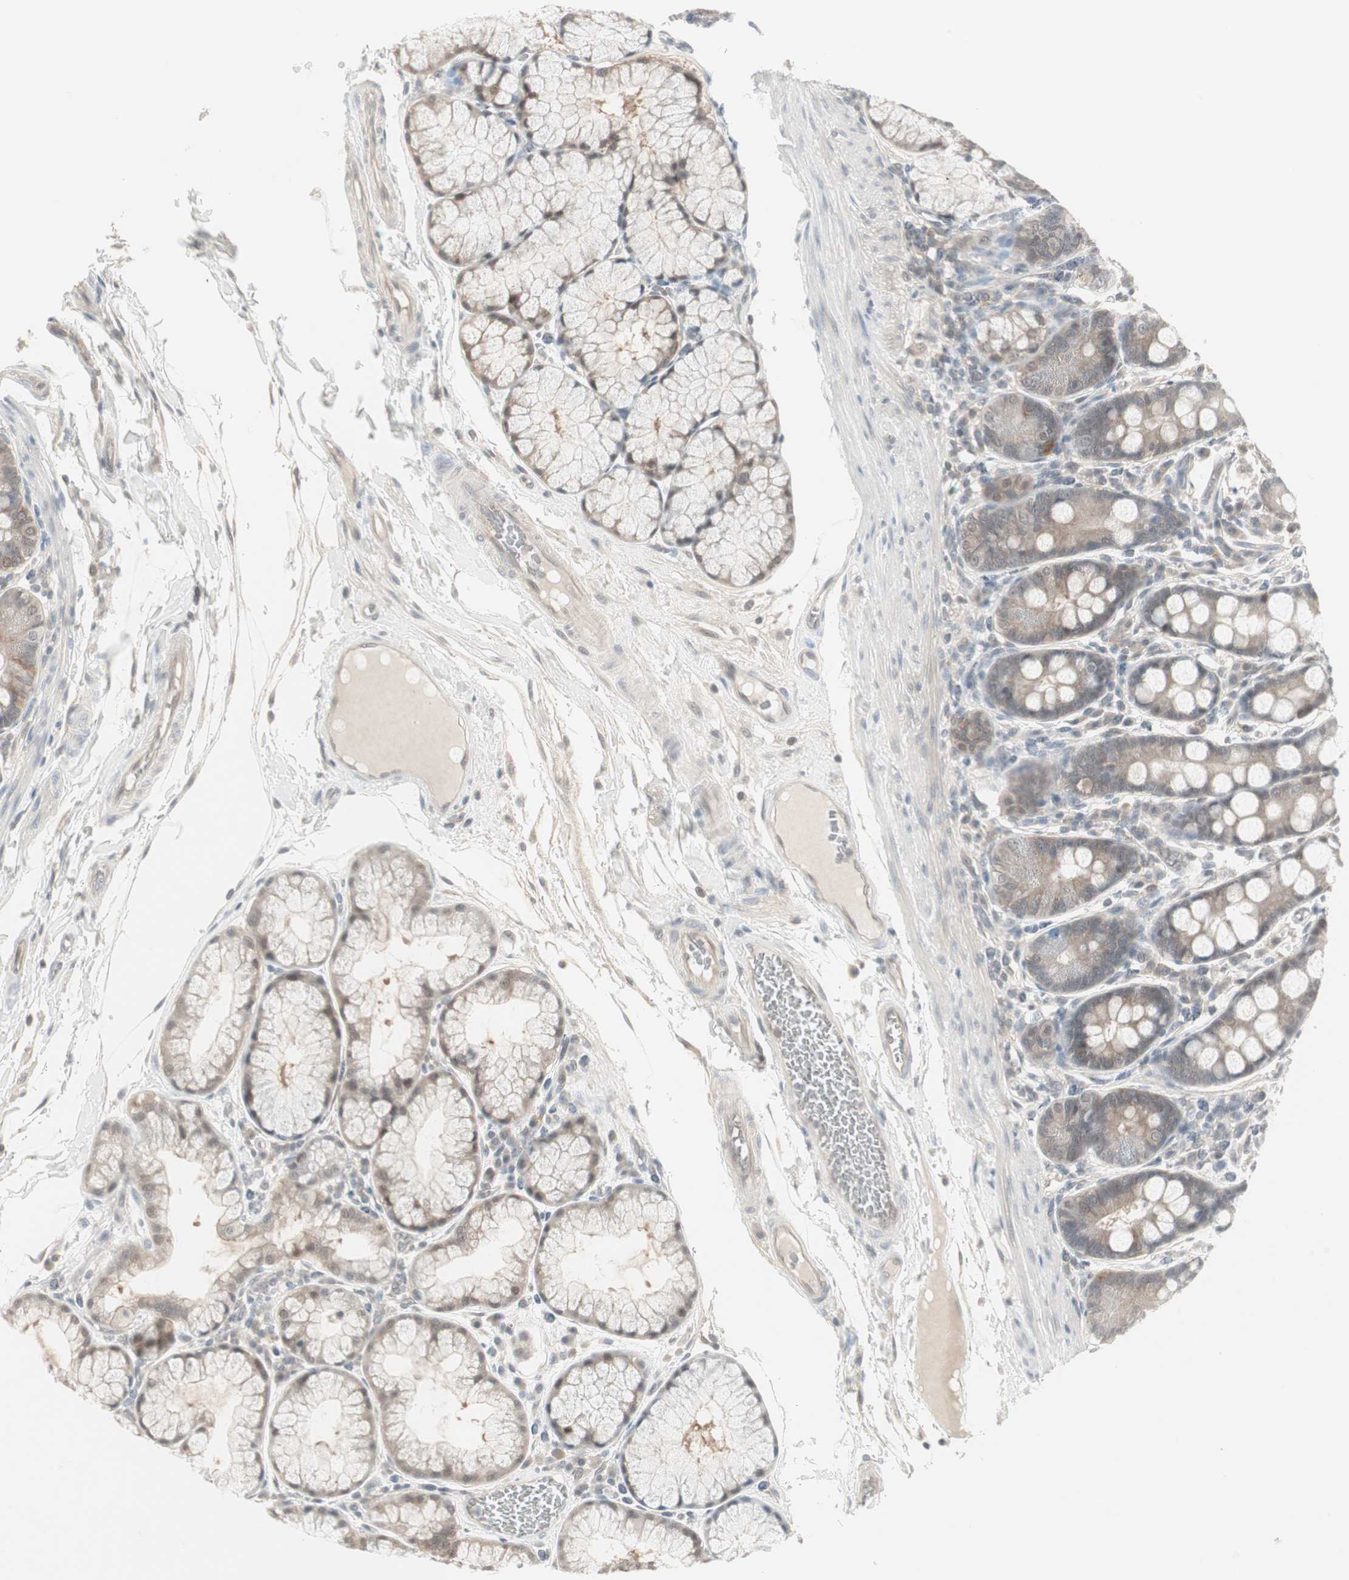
{"staining": {"intensity": "weak", "quantity": "25%-75%", "location": "cytoplasmic/membranous,nuclear"}, "tissue": "duodenum", "cell_type": "Glandular cells", "image_type": "normal", "snomed": [{"axis": "morphology", "description": "Normal tissue, NOS"}, {"axis": "topography", "description": "Duodenum"}], "caption": "Human duodenum stained for a protein (brown) displays weak cytoplasmic/membranous,nuclear positive positivity in about 25%-75% of glandular cells.", "gene": "PTPA", "patient": {"sex": "male", "age": 50}}